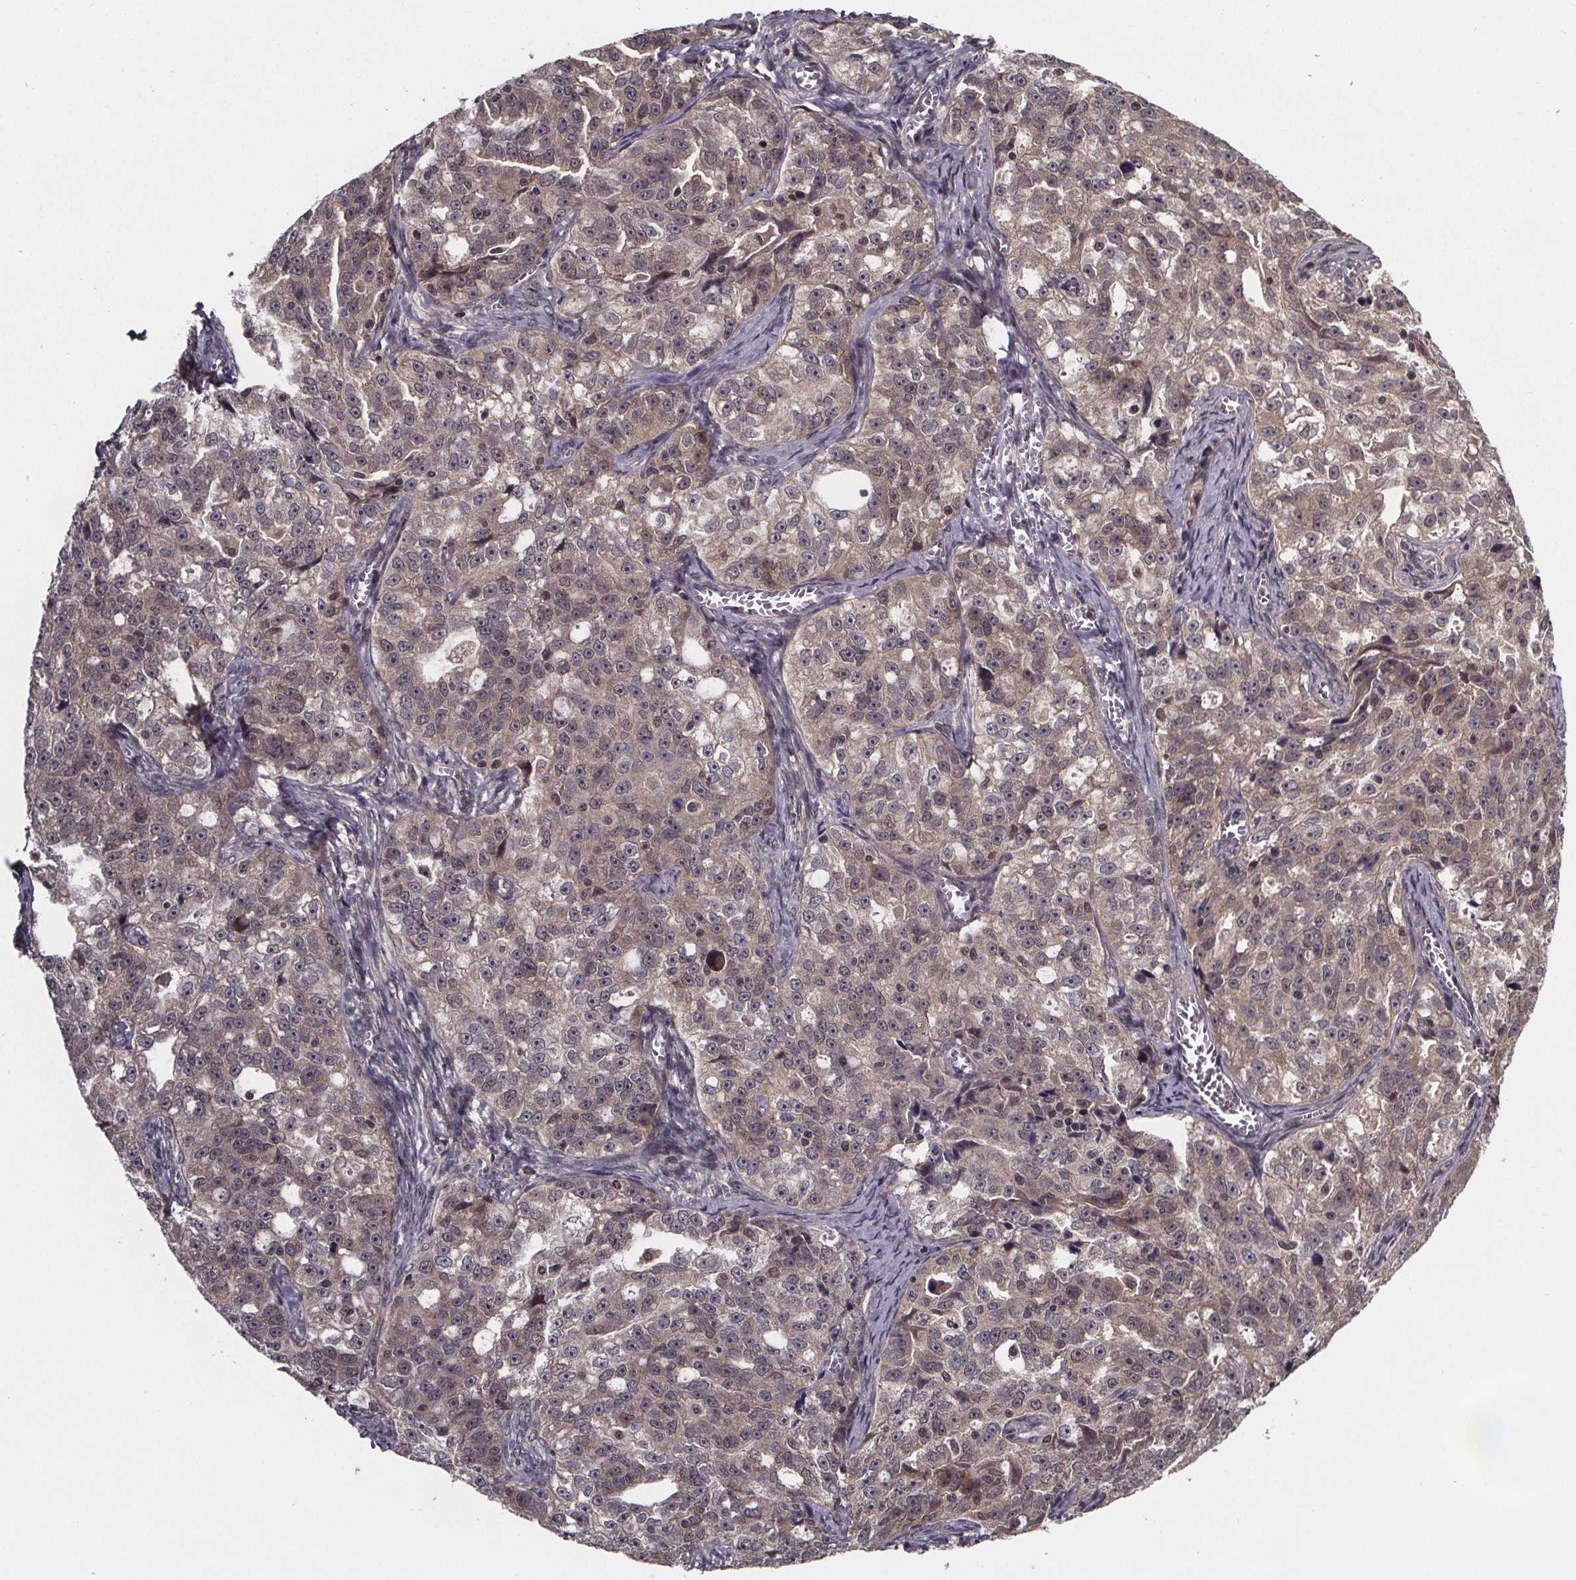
{"staining": {"intensity": "weak", "quantity": ">75%", "location": "cytoplasmic/membranous,nuclear"}, "tissue": "ovarian cancer", "cell_type": "Tumor cells", "image_type": "cancer", "snomed": [{"axis": "morphology", "description": "Cystadenocarcinoma, serous, NOS"}, {"axis": "topography", "description": "Ovary"}], "caption": "Immunohistochemistry of human ovarian cancer shows low levels of weak cytoplasmic/membranous and nuclear expression in approximately >75% of tumor cells.", "gene": "FN3KRP", "patient": {"sex": "female", "age": 51}}